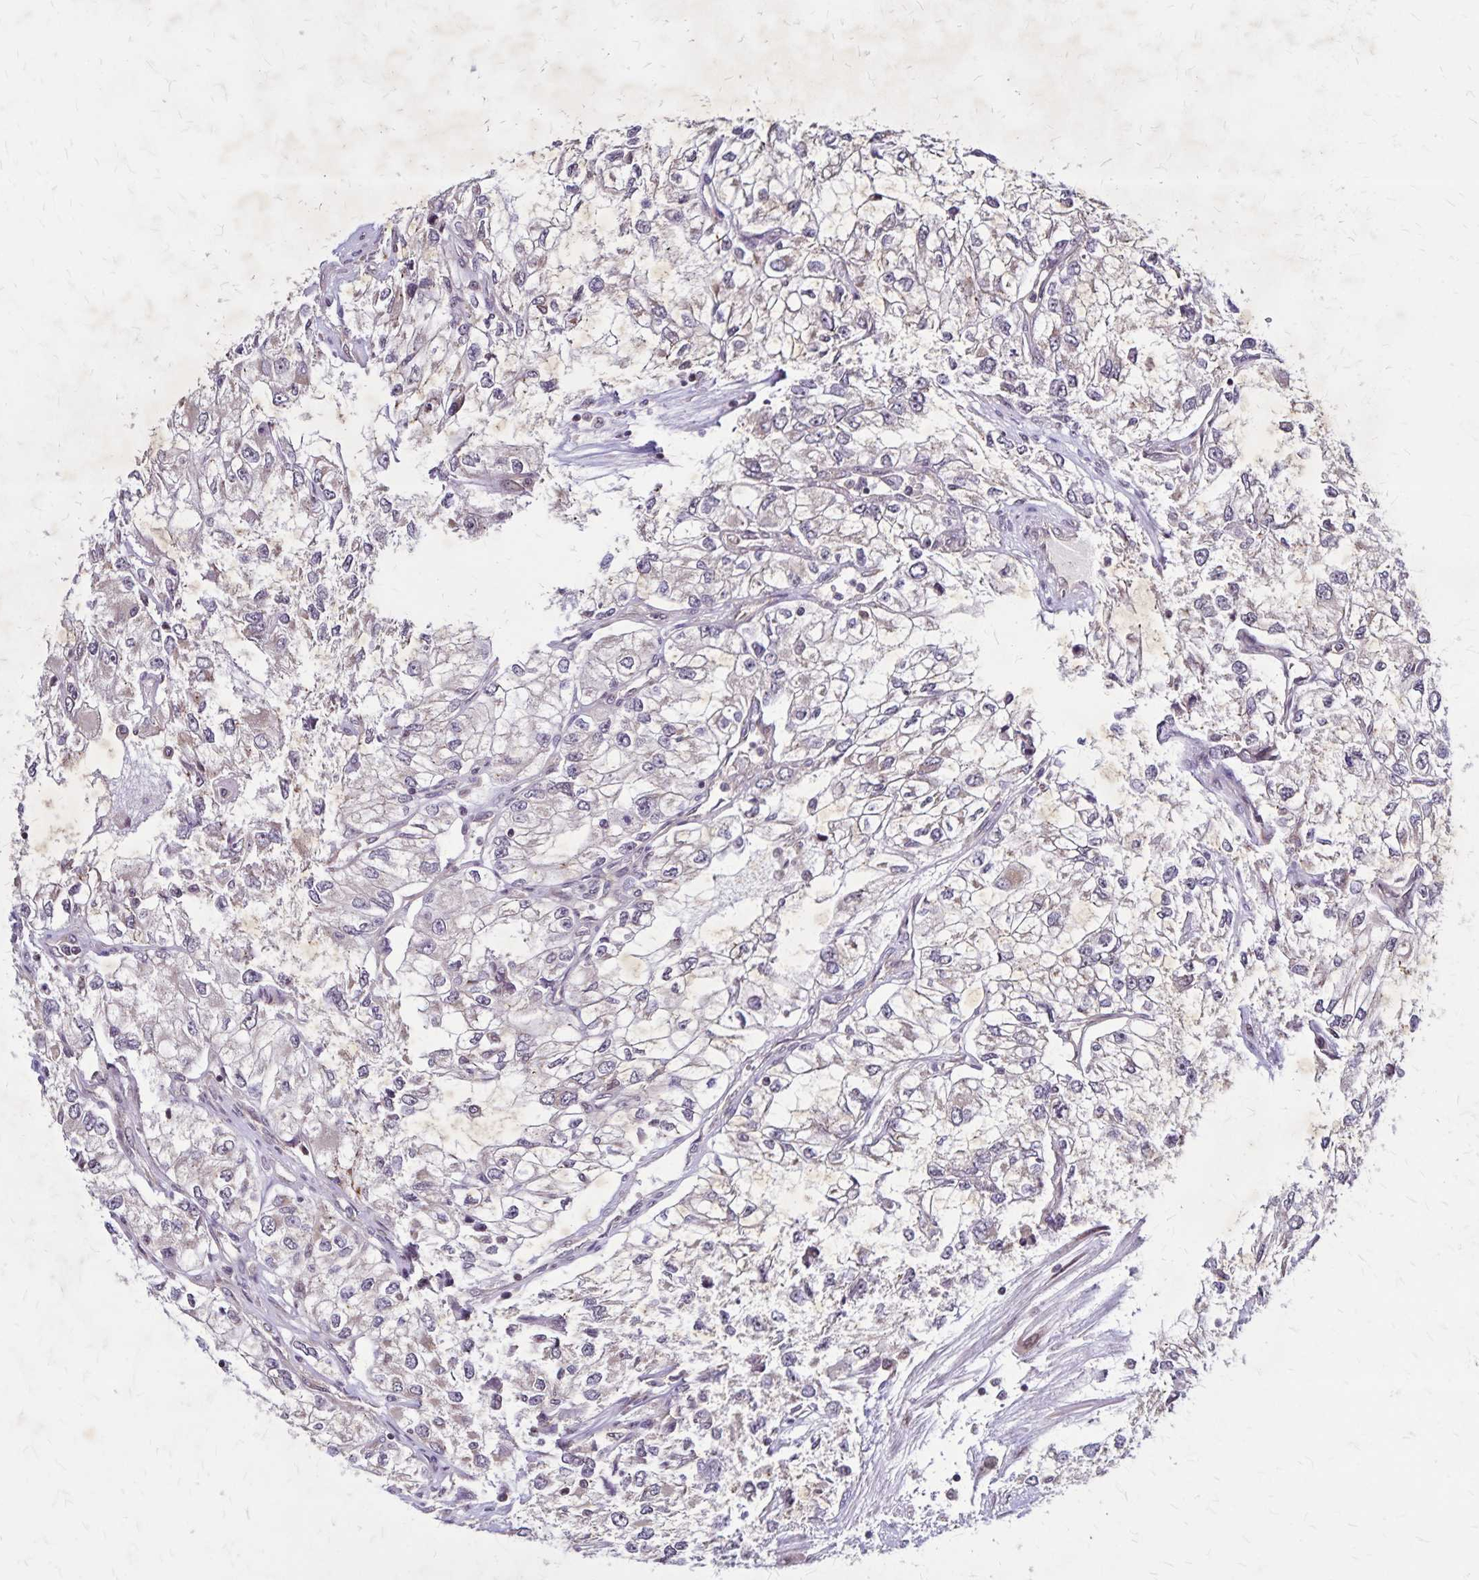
{"staining": {"intensity": "negative", "quantity": "none", "location": "none"}, "tissue": "renal cancer", "cell_type": "Tumor cells", "image_type": "cancer", "snomed": [{"axis": "morphology", "description": "Adenocarcinoma, NOS"}, {"axis": "topography", "description": "Kidney"}], "caption": "The IHC image has no significant expression in tumor cells of renal adenocarcinoma tissue.", "gene": "NFS1", "patient": {"sex": "female", "age": 59}}